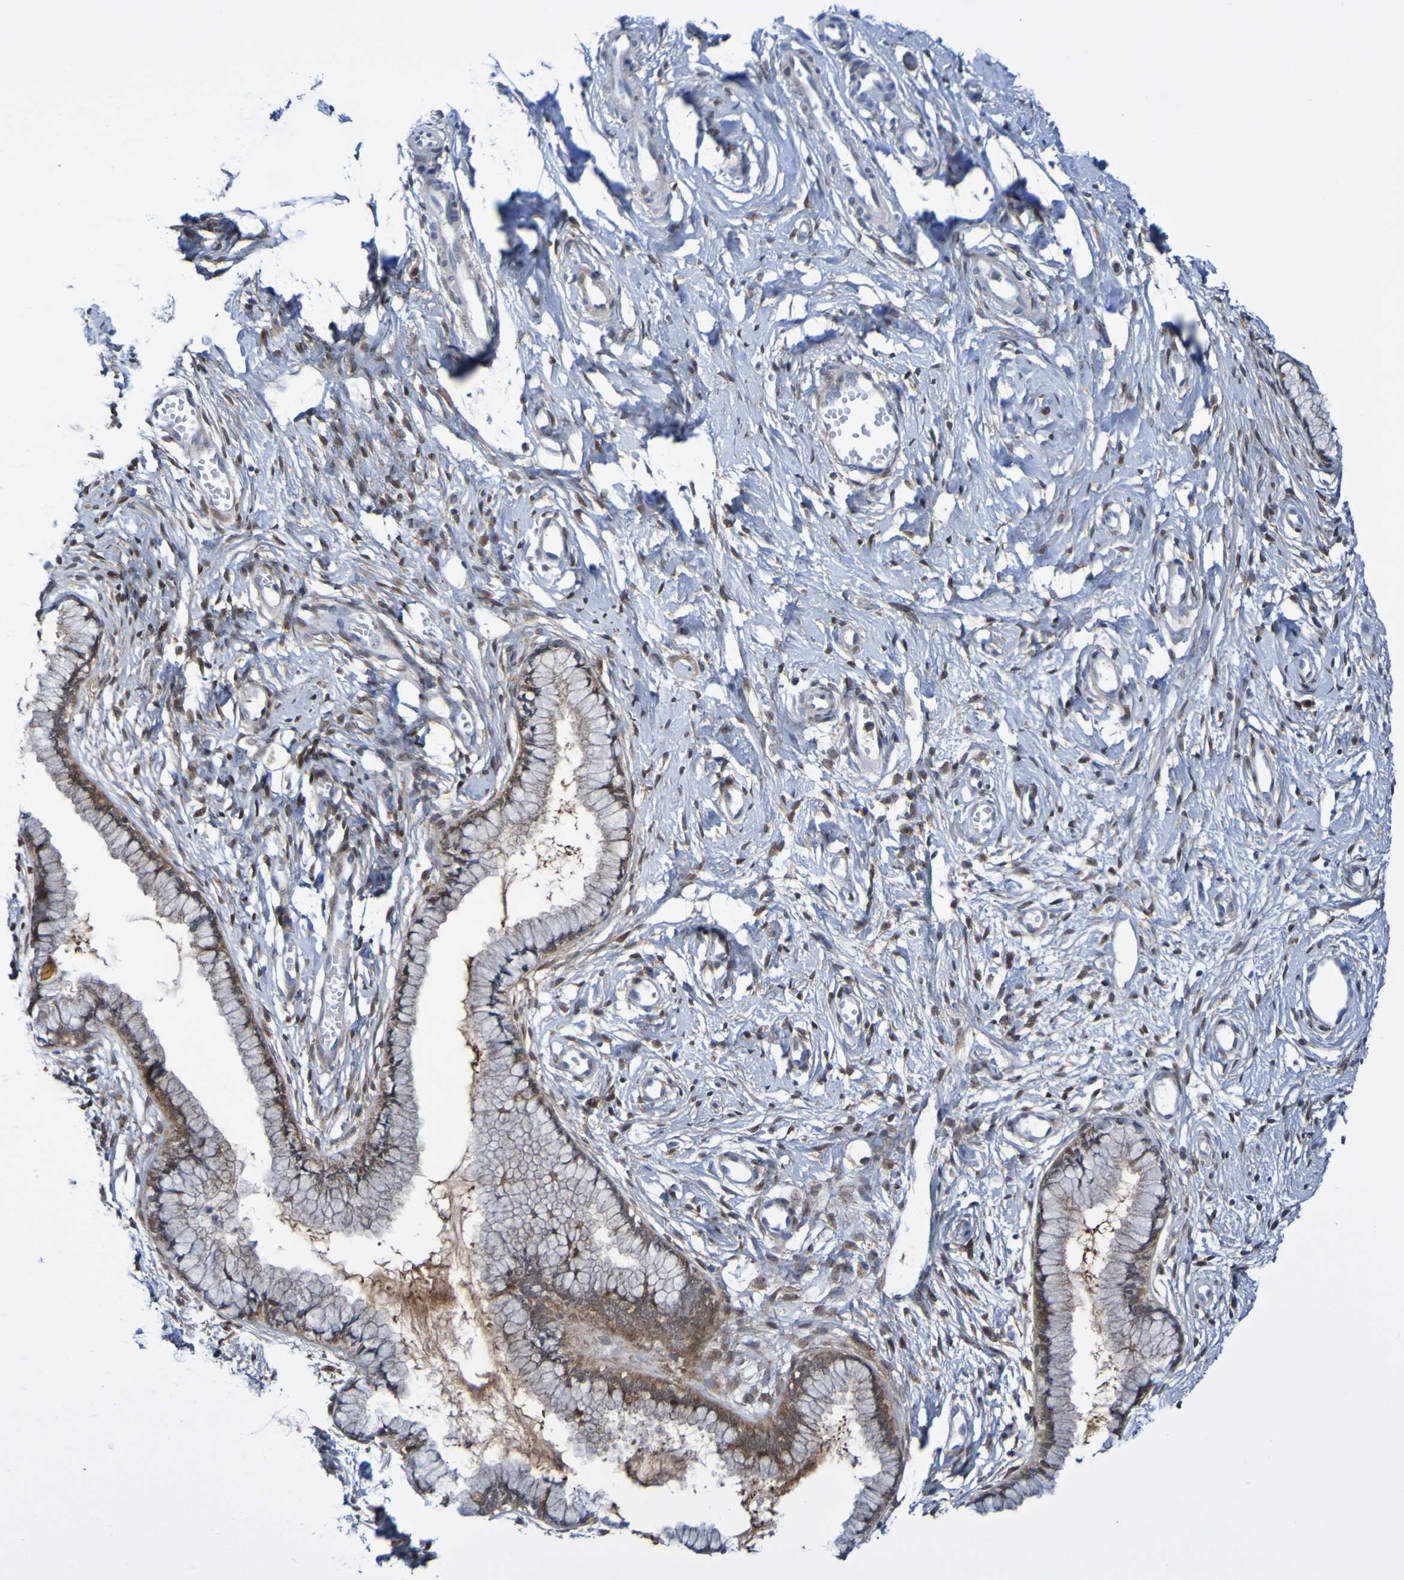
{"staining": {"intensity": "moderate", "quantity": ">75%", "location": "cytoplasmic/membranous"}, "tissue": "cervix", "cell_type": "Glandular cells", "image_type": "normal", "snomed": [{"axis": "morphology", "description": "Normal tissue, NOS"}, {"axis": "topography", "description": "Cervix"}], "caption": "Moderate cytoplasmic/membranous protein staining is appreciated in approximately >75% of glandular cells in cervix.", "gene": "ATIC", "patient": {"sex": "female", "age": 65}}